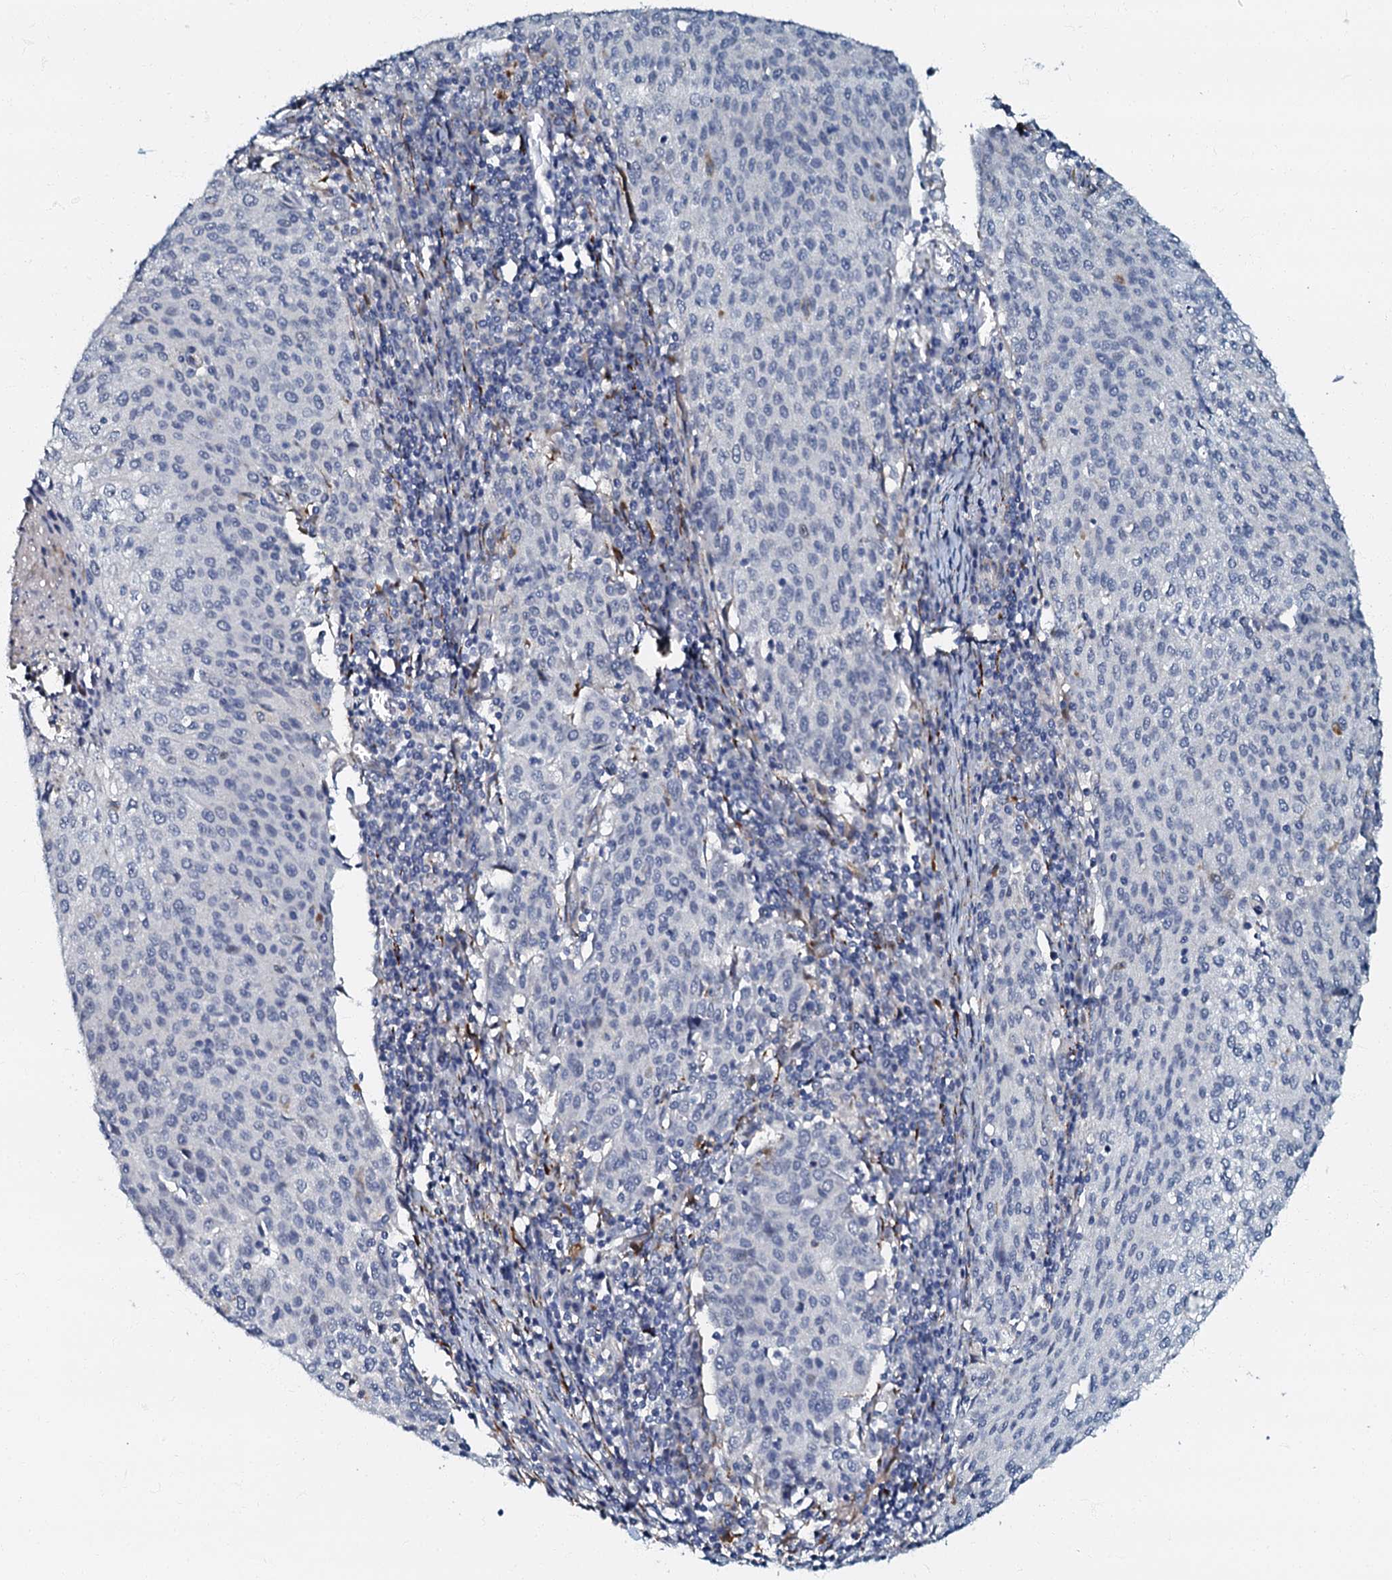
{"staining": {"intensity": "negative", "quantity": "none", "location": "none"}, "tissue": "cervical cancer", "cell_type": "Tumor cells", "image_type": "cancer", "snomed": [{"axis": "morphology", "description": "Squamous cell carcinoma, NOS"}, {"axis": "topography", "description": "Cervix"}], "caption": "This is a photomicrograph of IHC staining of cervical cancer (squamous cell carcinoma), which shows no staining in tumor cells.", "gene": "OLAH", "patient": {"sex": "female", "age": 46}}